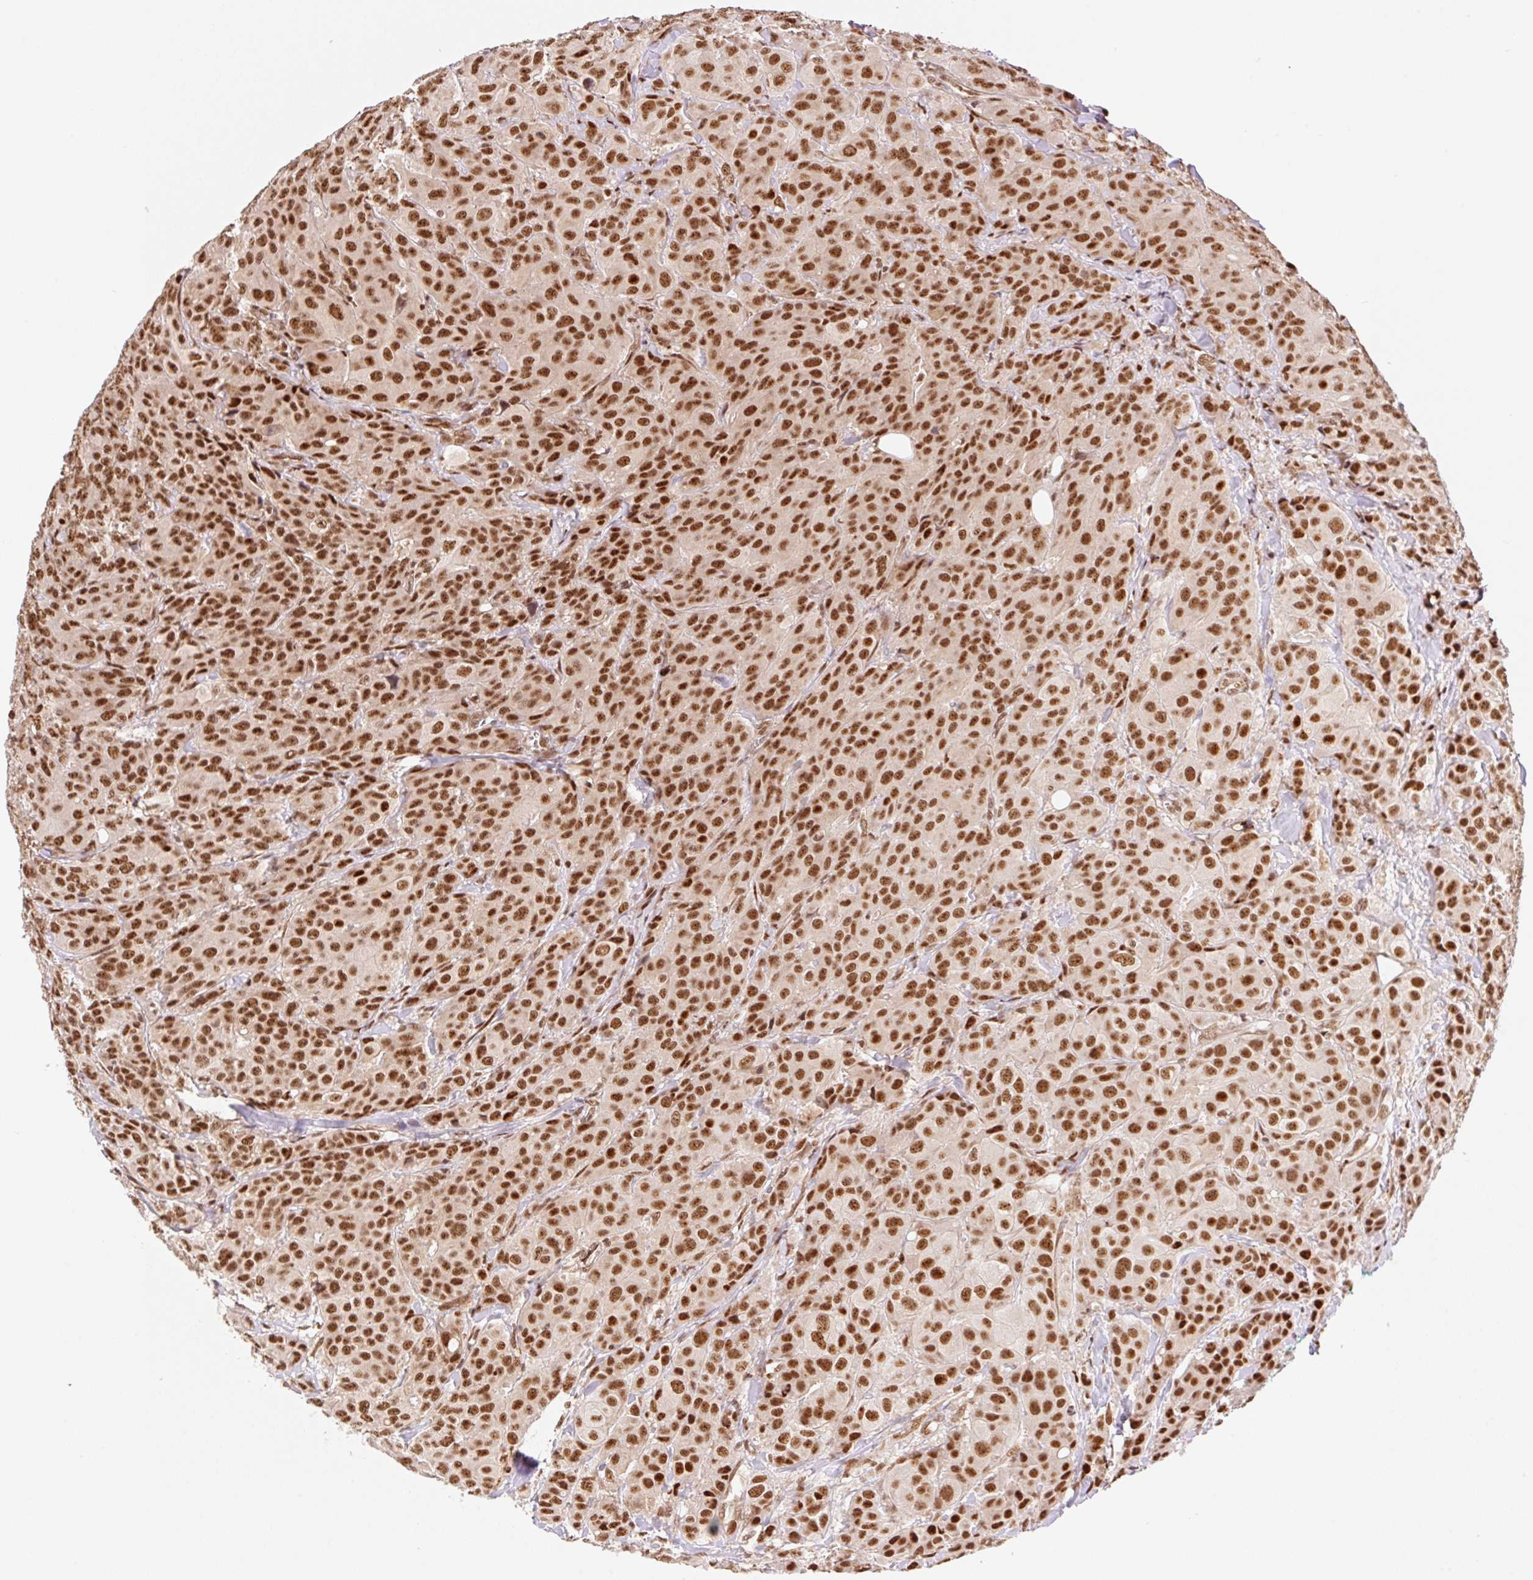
{"staining": {"intensity": "strong", "quantity": ">75%", "location": "nuclear"}, "tissue": "breast cancer", "cell_type": "Tumor cells", "image_type": "cancer", "snomed": [{"axis": "morphology", "description": "Normal tissue, NOS"}, {"axis": "morphology", "description": "Duct carcinoma"}, {"axis": "topography", "description": "Breast"}], "caption": "Breast cancer tissue demonstrates strong nuclear staining in approximately >75% of tumor cells, visualized by immunohistochemistry.", "gene": "INTS8", "patient": {"sex": "female", "age": 43}}